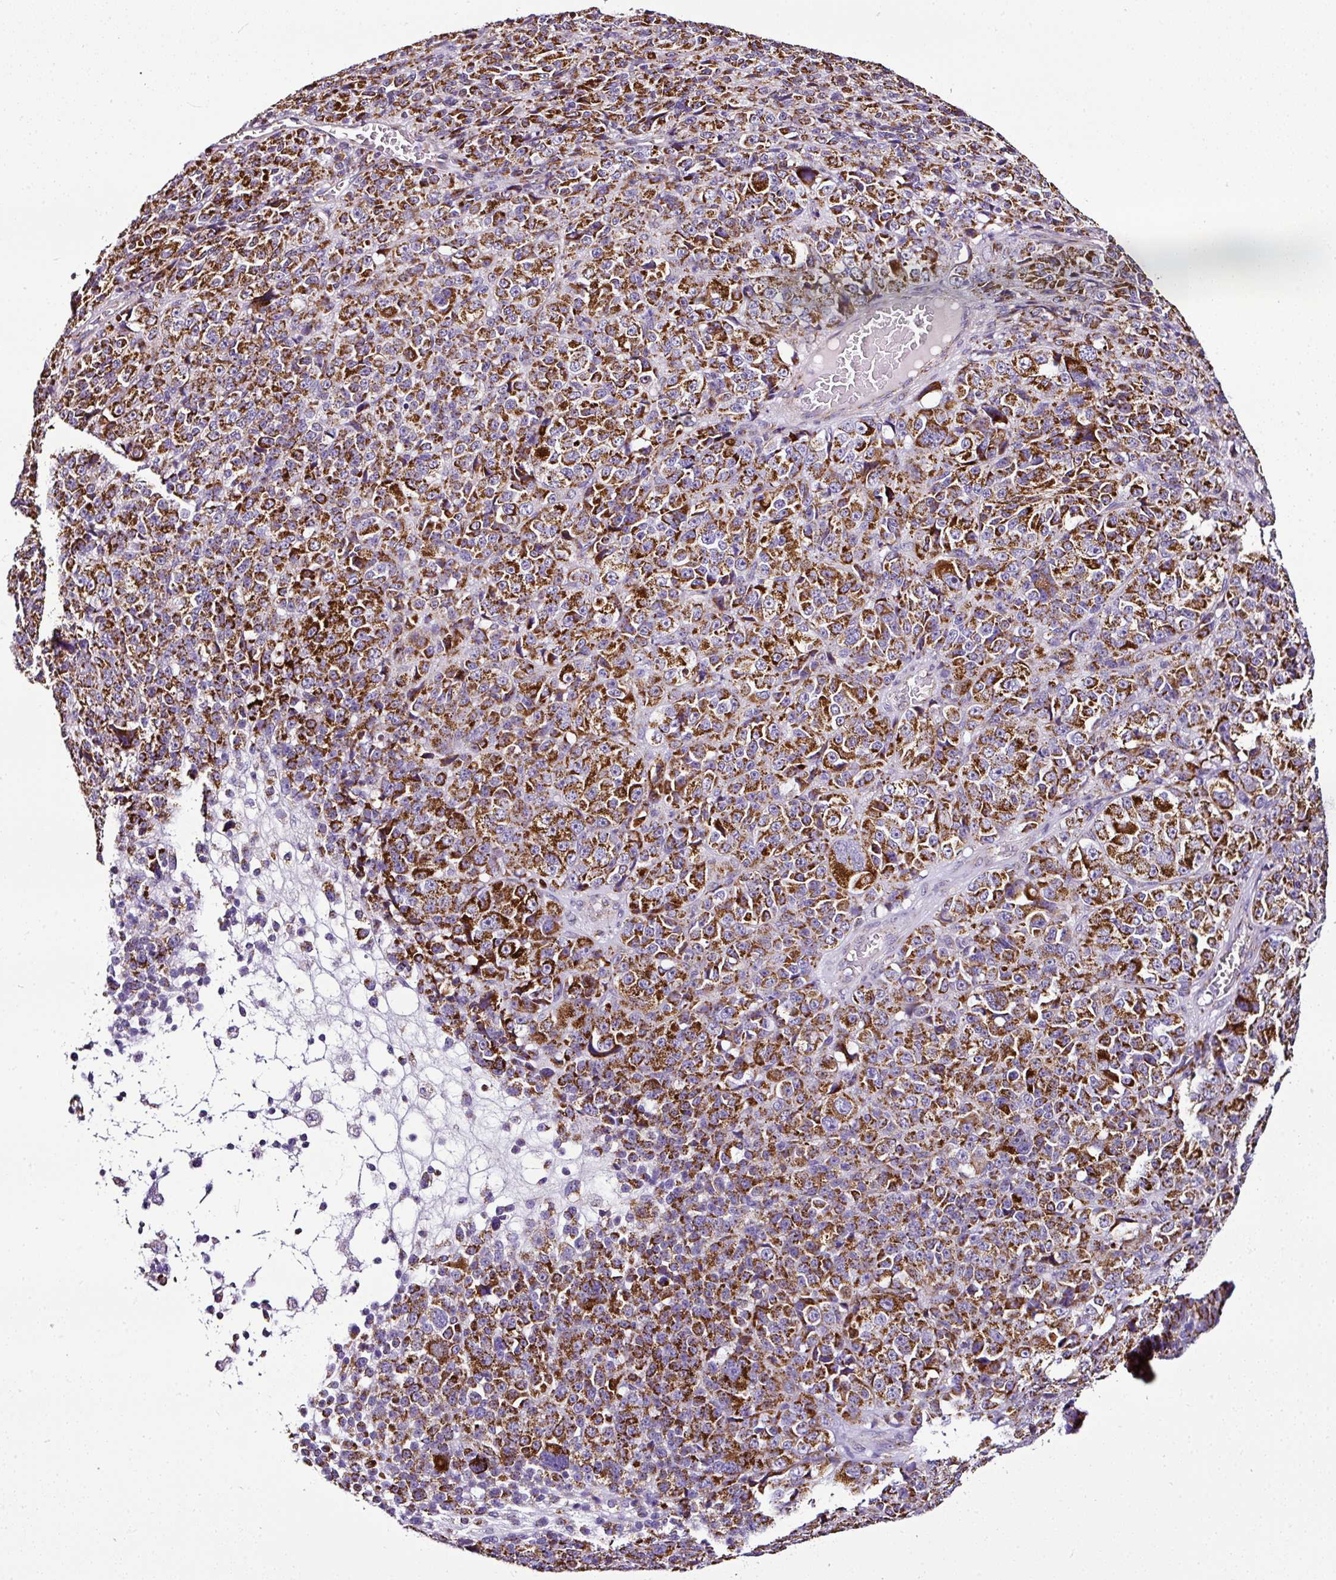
{"staining": {"intensity": "strong", "quantity": ">75%", "location": "cytoplasmic/membranous"}, "tissue": "melanoma", "cell_type": "Tumor cells", "image_type": "cancer", "snomed": [{"axis": "morphology", "description": "Malignant melanoma, Metastatic site"}, {"axis": "topography", "description": "Brain"}], "caption": "A micrograph showing strong cytoplasmic/membranous staining in about >75% of tumor cells in malignant melanoma (metastatic site), as visualized by brown immunohistochemical staining.", "gene": "DPAGT1", "patient": {"sex": "female", "age": 56}}